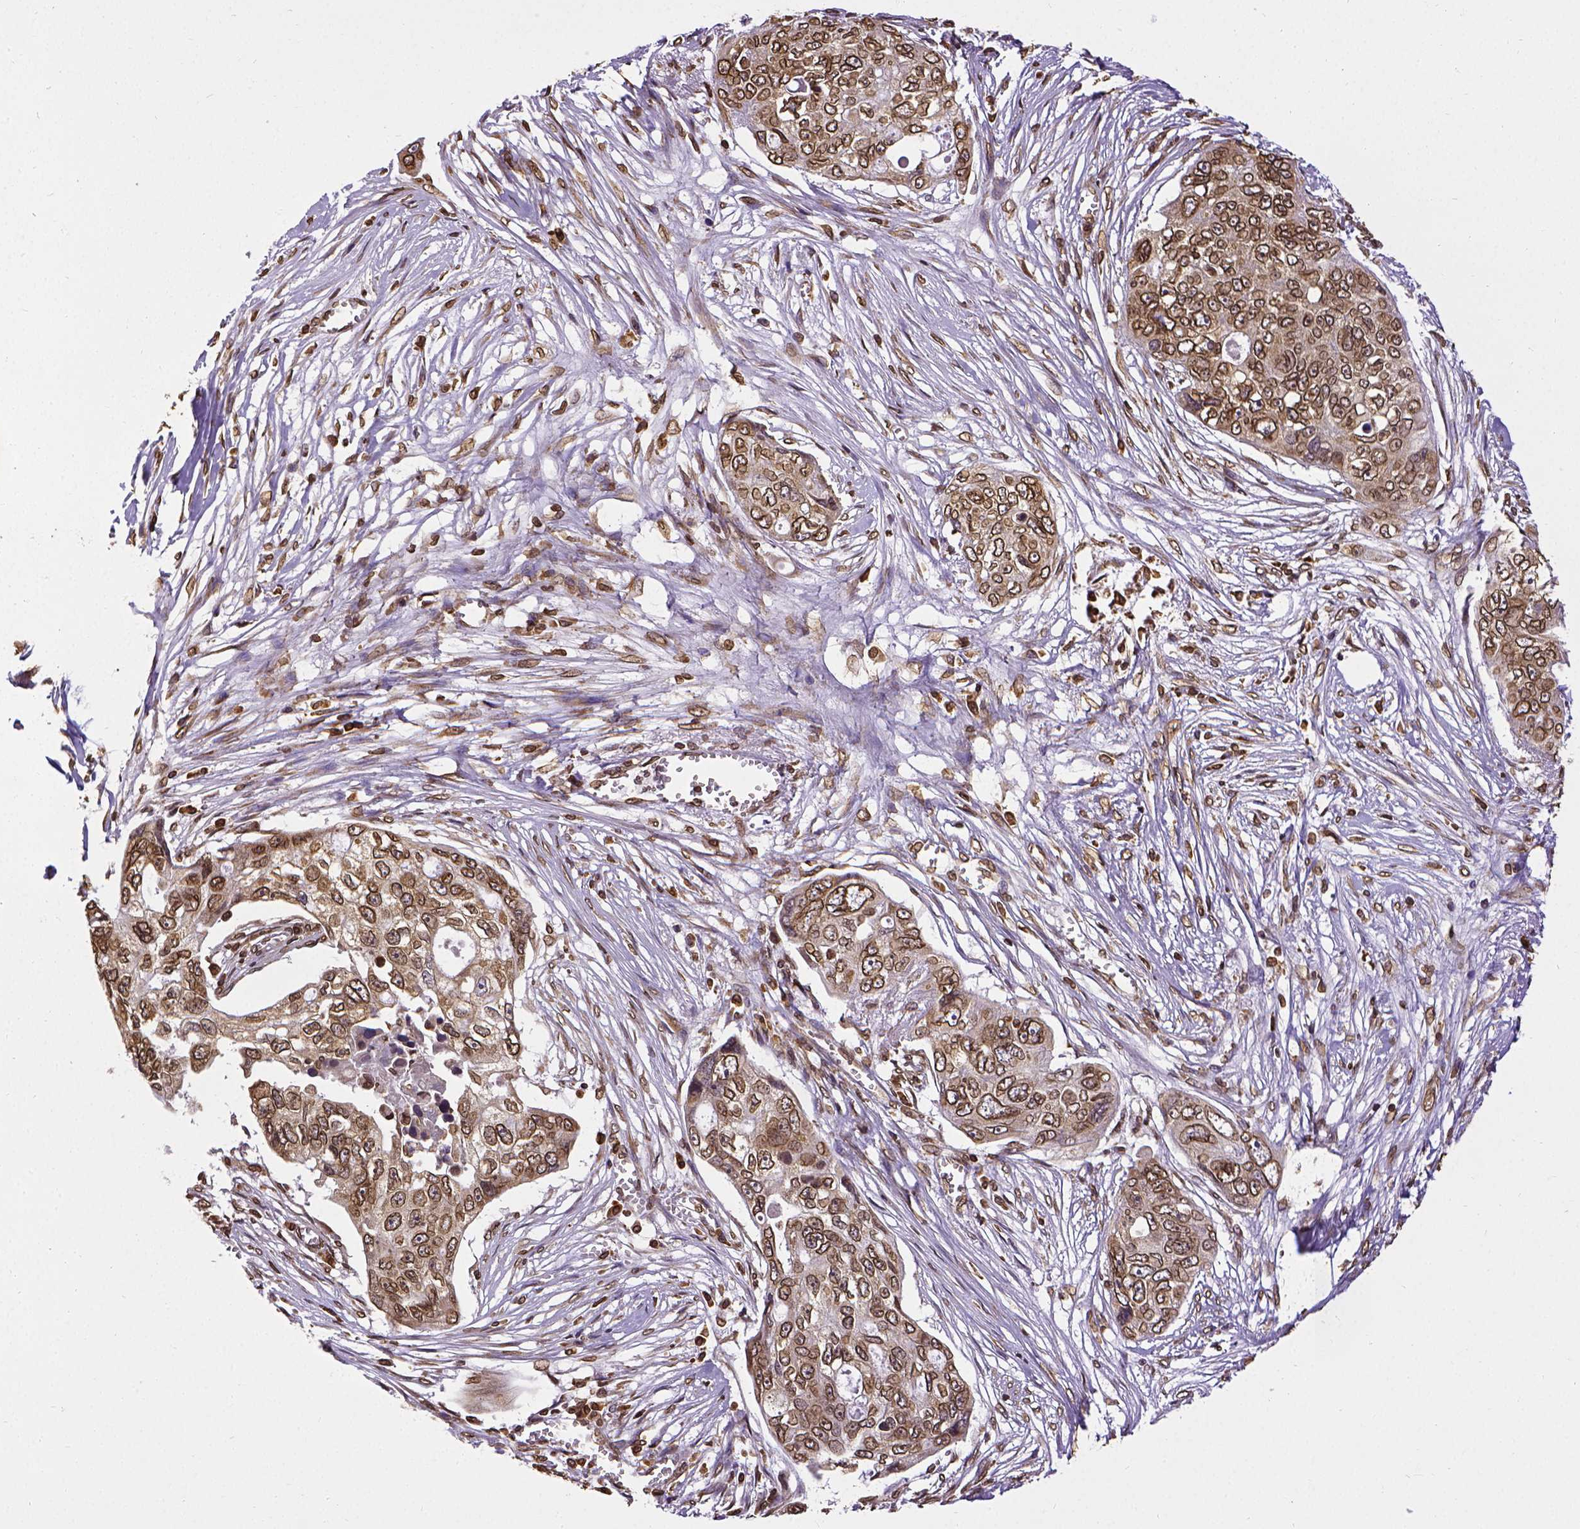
{"staining": {"intensity": "strong", "quantity": ">75%", "location": "cytoplasmic/membranous,nuclear"}, "tissue": "ovarian cancer", "cell_type": "Tumor cells", "image_type": "cancer", "snomed": [{"axis": "morphology", "description": "Carcinoma, endometroid"}, {"axis": "topography", "description": "Ovary"}], "caption": "Brown immunohistochemical staining in ovarian cancer demonstrates strong cytoplasmic/membranous and nuclear staining in approximately >75% of tumor cells.", "gene": "MTDH", "patient": {"sex": "female", "age": 70}}